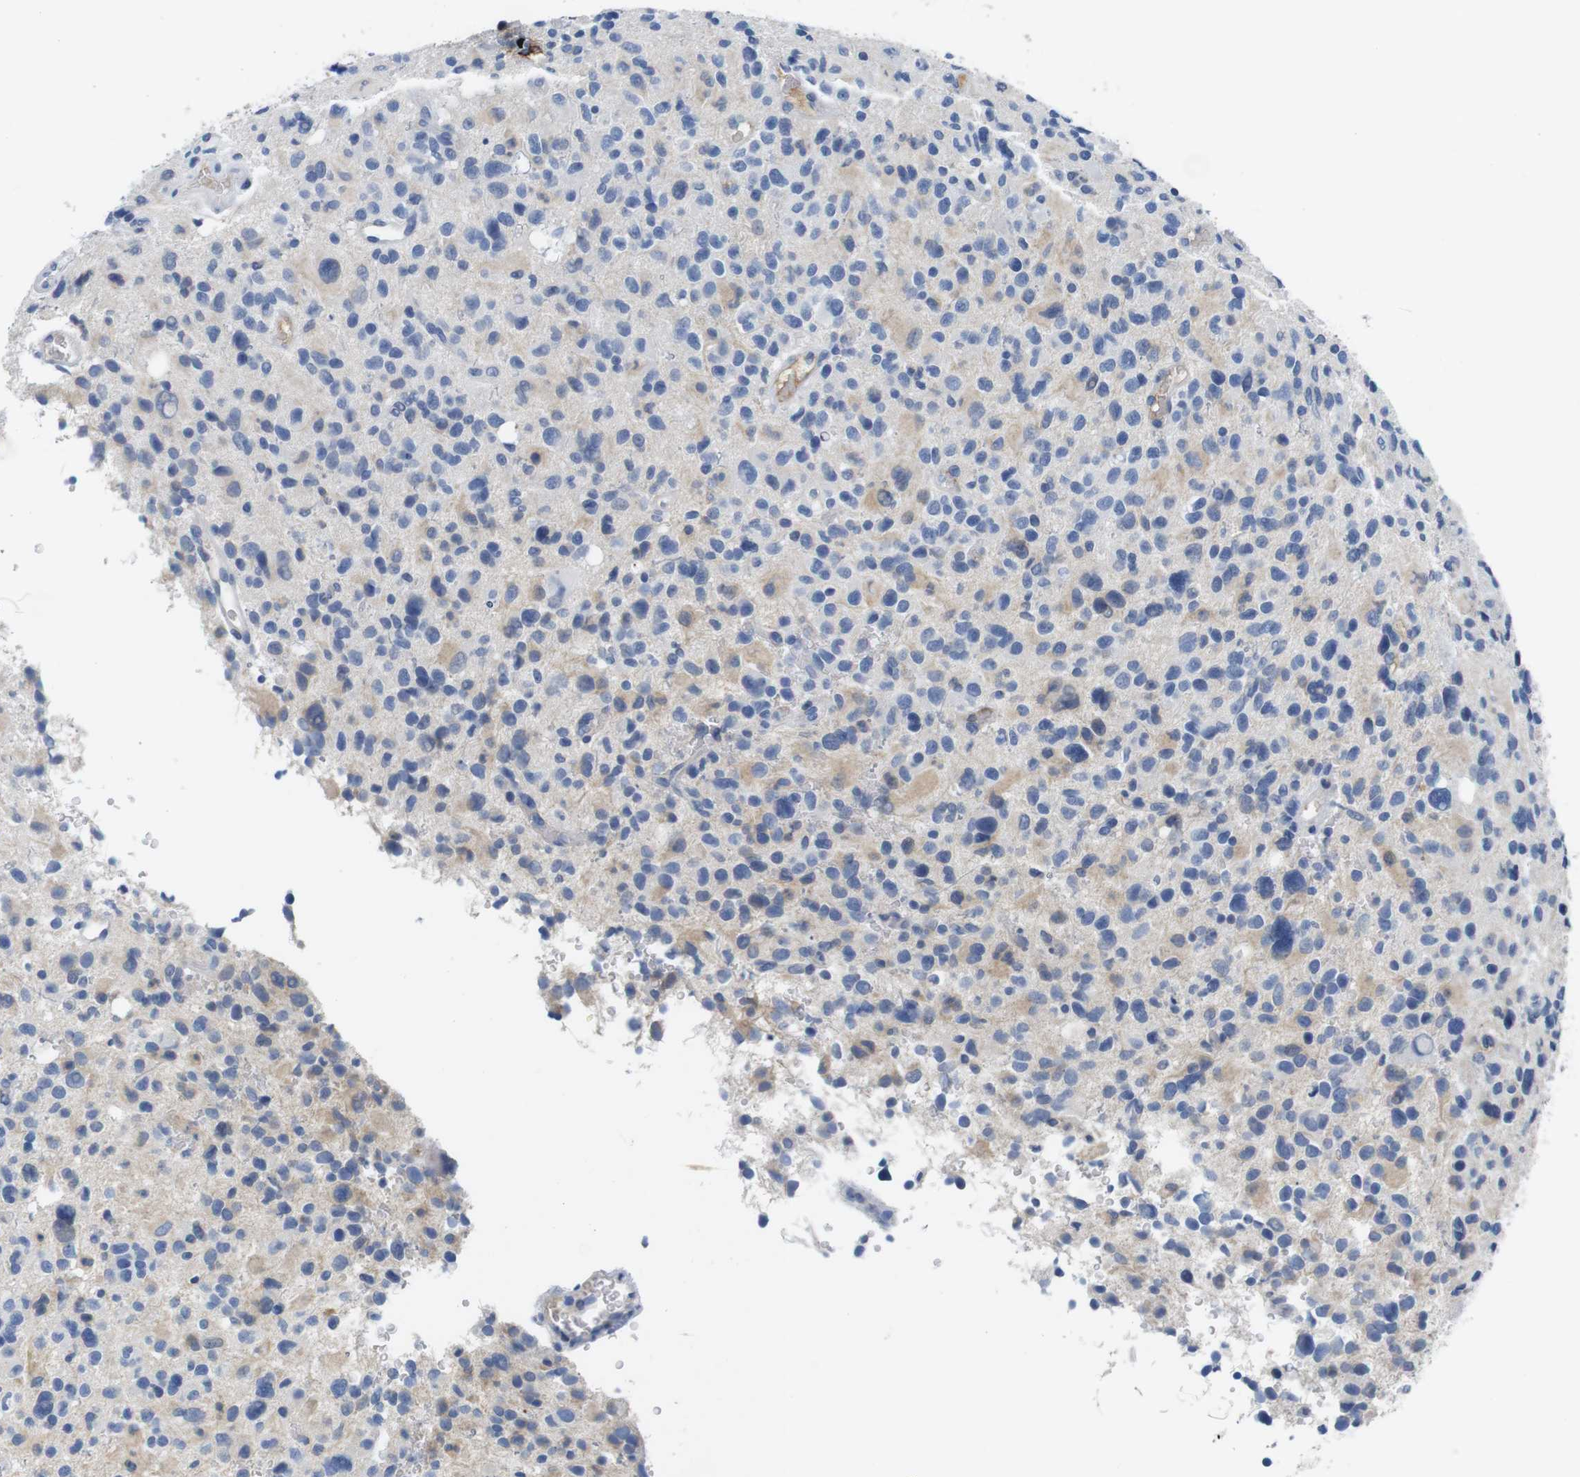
{"staining": {"intensity": "weak", "quantity": "<25%", "location": "cytoplasmic/membranous"}, "tissue": "glioma", "cell_type": "Tumor cells", "image_type": "cancer", "snomed": [{"axis": "morphology", "description": "Glioma, malignant, High grade"}, {"axis": "topography", "description": "Brain"}], "caption": "Photomicrograph shows no protein staining in tumor cells of malignant glioma (high-grade) tissue.", "gene": "IGKC", "patient": {"sex": "male", "age": 48}}